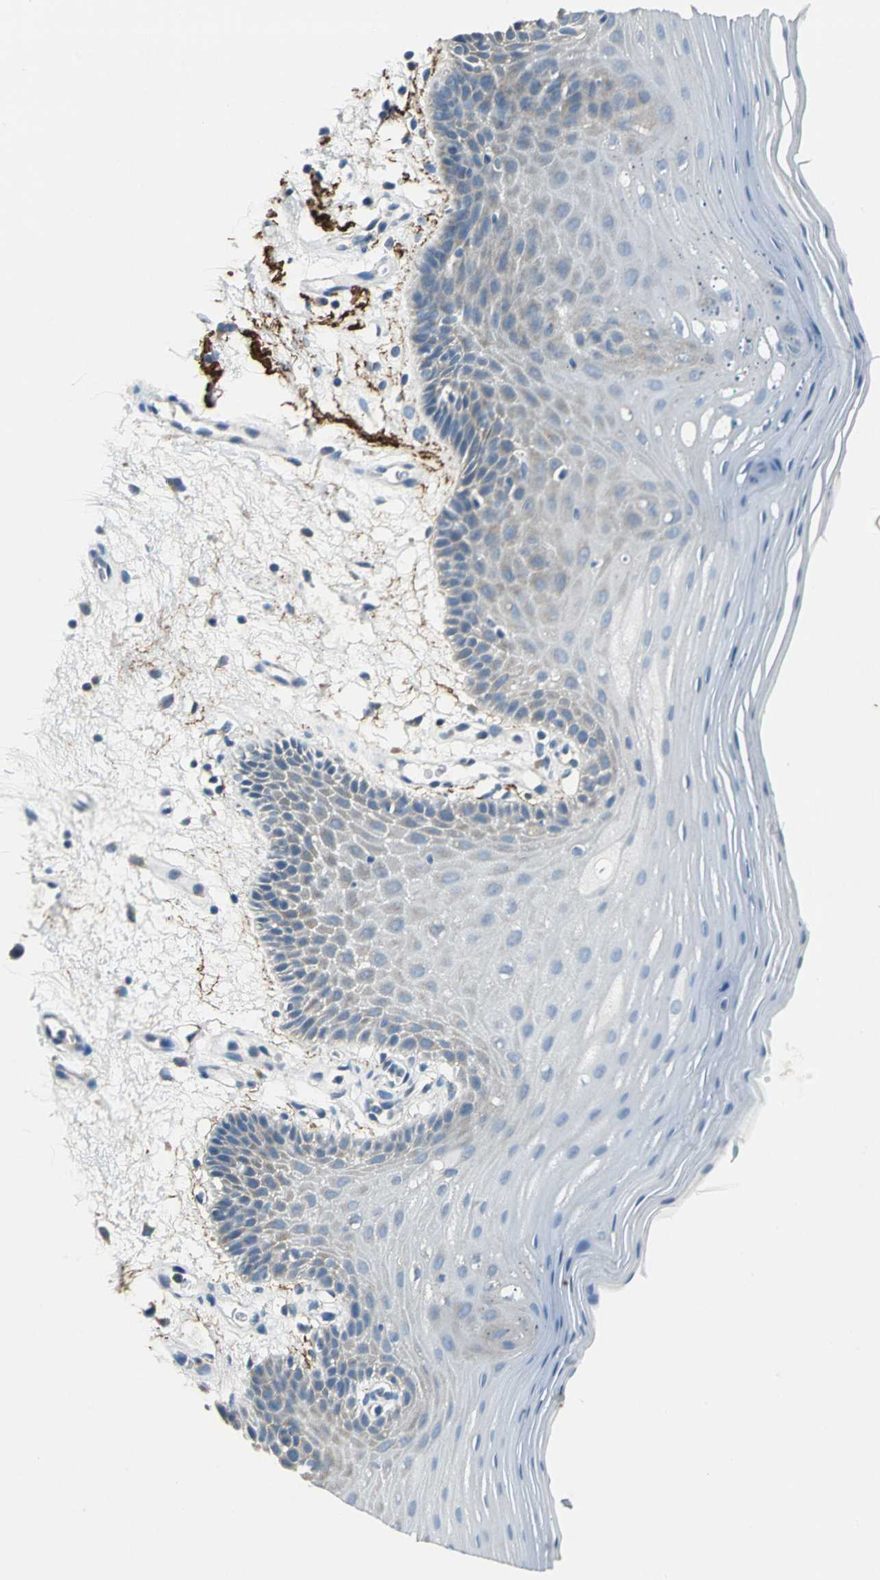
{"staining": {"intensity": "negative", "quantity": "none", "location": "none"}, "tissue": "oral mucosa", "cell_type": "Squamous epithelial cells", "image_type": "normal", "snomed": [{"axis": "morphology", "description": "Normal tissue, NOS"}, {"axis": "morphology", "description": "Squamous cell carcinoma, NOS"}, {"axis": "topography", "description": "Skeletal muscle"}, {"axis": "topography", "description": "Oral tissue"}, {"axis": "topography", "description": "Head-Neck"}], "caption": "The image exhibits no significant positivity in squamous epithelial cells of oral mucosa. (Brightfield microscopy of DAB immunohistochemistry (IHC) at high magnification).", "gene": "SLC16A7", "patient": {"sex": "male", "age": 71}}